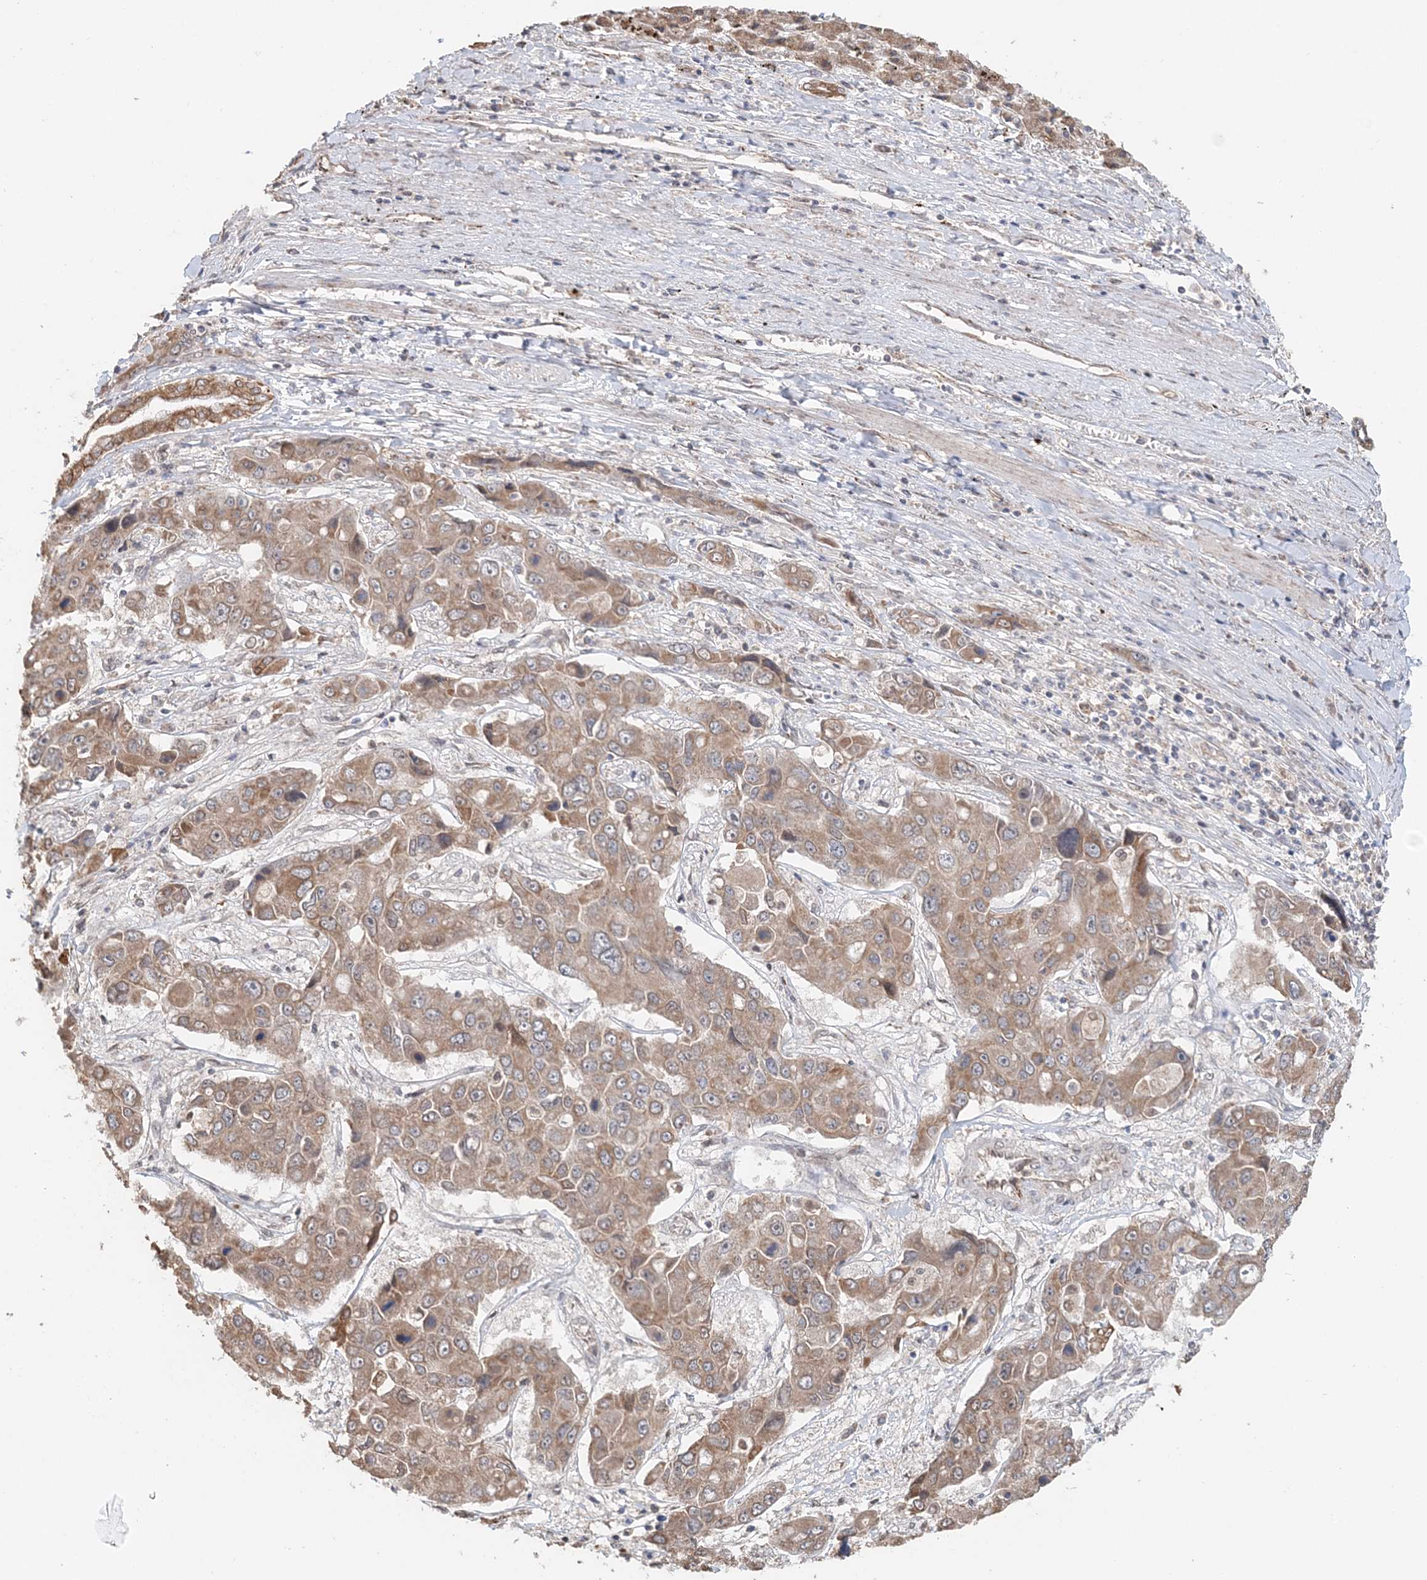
{"staining": {"intensity": "weak", "quantity": ">75%", "location": "cytoplasmic/membranous"}, "tissue": "liver cancer", "cell_type": "Tumor cells", "image_type": "cancer", "snomed": [{"axis": "morphology", "description": "Cholangiocarcinoma"}, {"axis": "topography", "description": "Liver"}], "caption": "High-power microscopy captured an immunohistochemistry (IHC) image of liver cholangiocarcinoma, revealing weak cytoplasmic/membranous positivity in about >75% of tumor cells.", "gene": "FBXO38", "patient": {"sex": "male", "age": 67}}